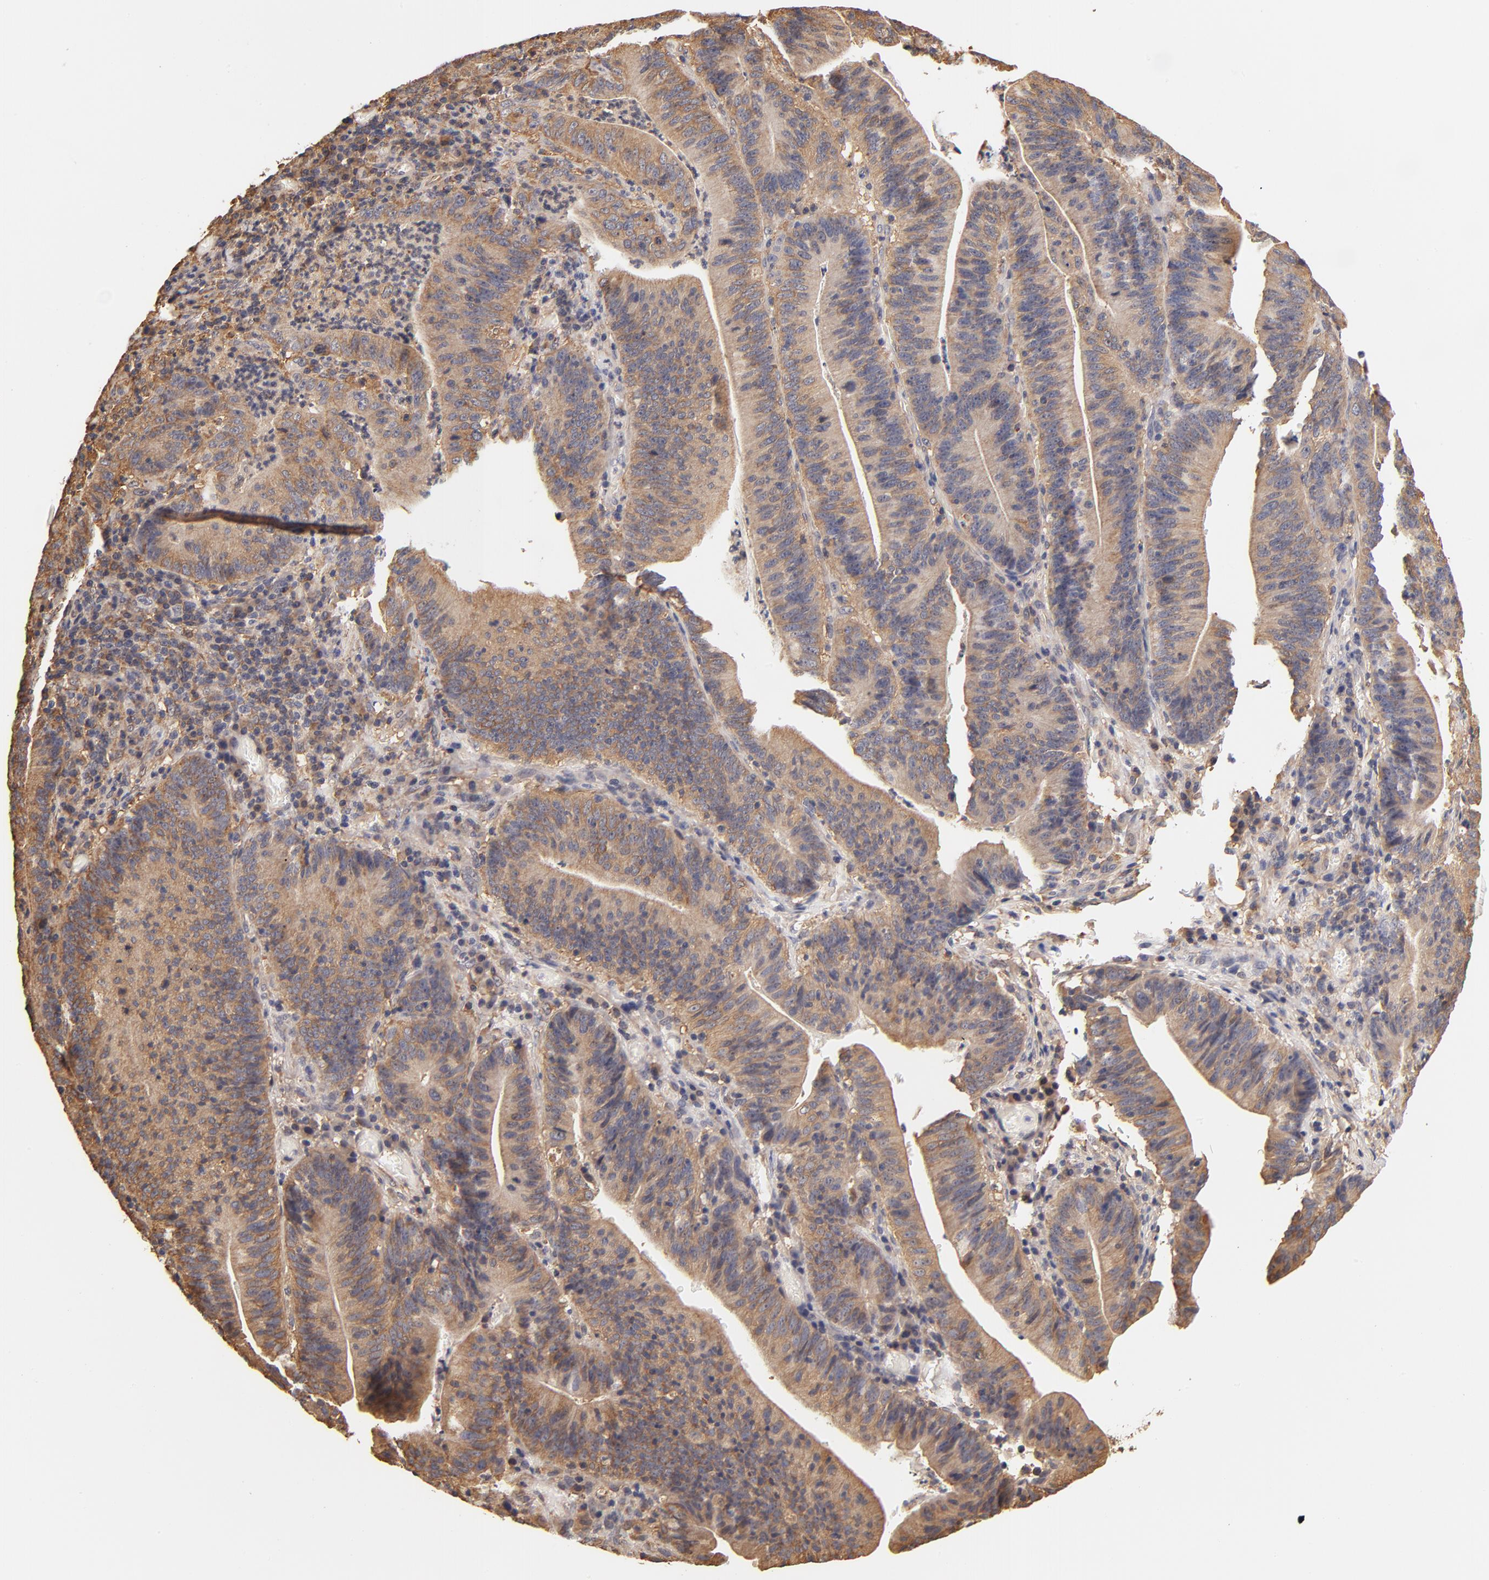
{"staining": {"intensity": "weak", "quantity": ">75%", "location": "cytoplasmic/membranous"}, "tissue": "stomach cancer", "cell_type": "Tumor cells", "image_type": "cancer", "snomed": [{"axis": "morphology", "description": "Adenocarcinoma, NOS"}, {"axis": "topography", "description": "Stomach, lower"}], "caption": "About >75% of tumor cells in adenocarcinoma (stomach) demonstrate weak cytoplasmic/membranous protein staining as visualized by brown immunohistochemical staining.", "gene": "FCMR", "patient": {"sex": "female", "age": 86}}